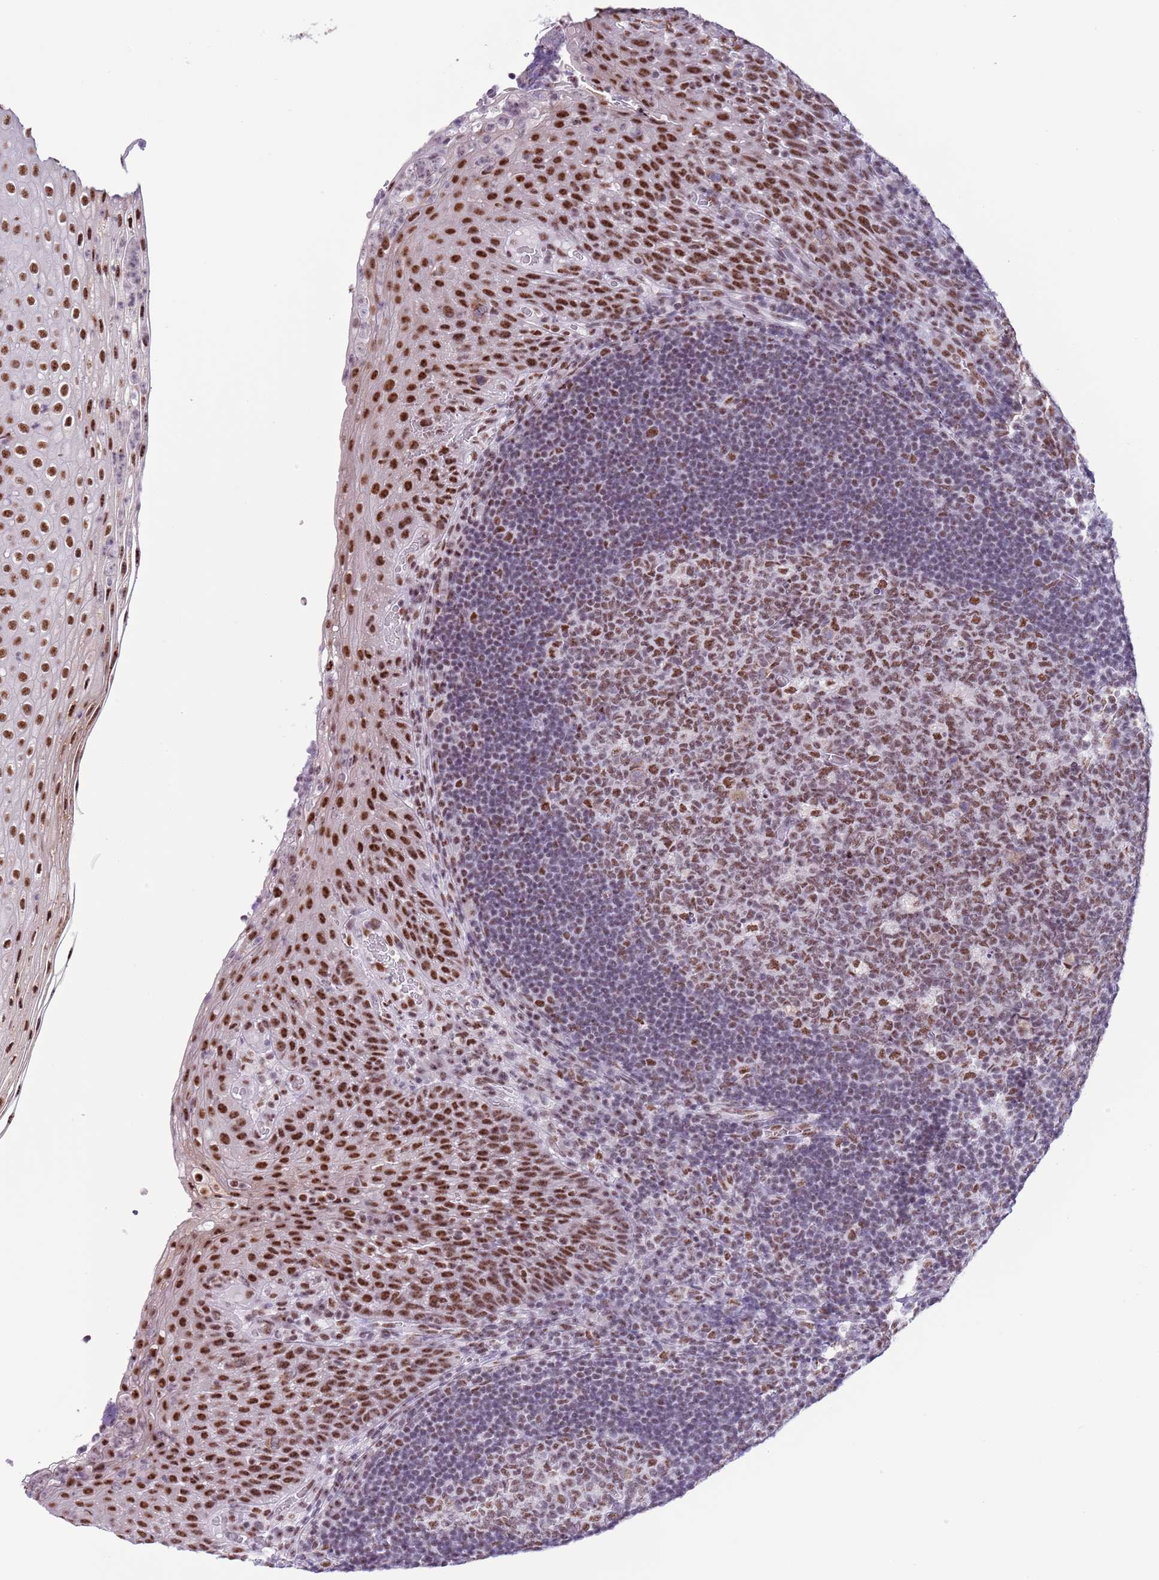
{"staining": {"intensity": "moderate", "quantity": ">75%", "location": "nuclear"}, "tissue": "tonsil", "cell_type": "Germinal center cells", "image_type": "normal", "snomed": [{"axis": "morphology", "description": "Normal tissue, NOS"}, {"axis": "topography", "description": "Tonsil"}], "caption": "Germinal center cells display medium levels of moderate nuclear staining in about >75% of cells in unremarkable tonsil. The protein is stained brown, and the nuclei are stained in blue (DAB IHC with brightfield microscopy, high magnification).", "gene": "SF3A2", "patient": {"sex": "male", "age": 17}}